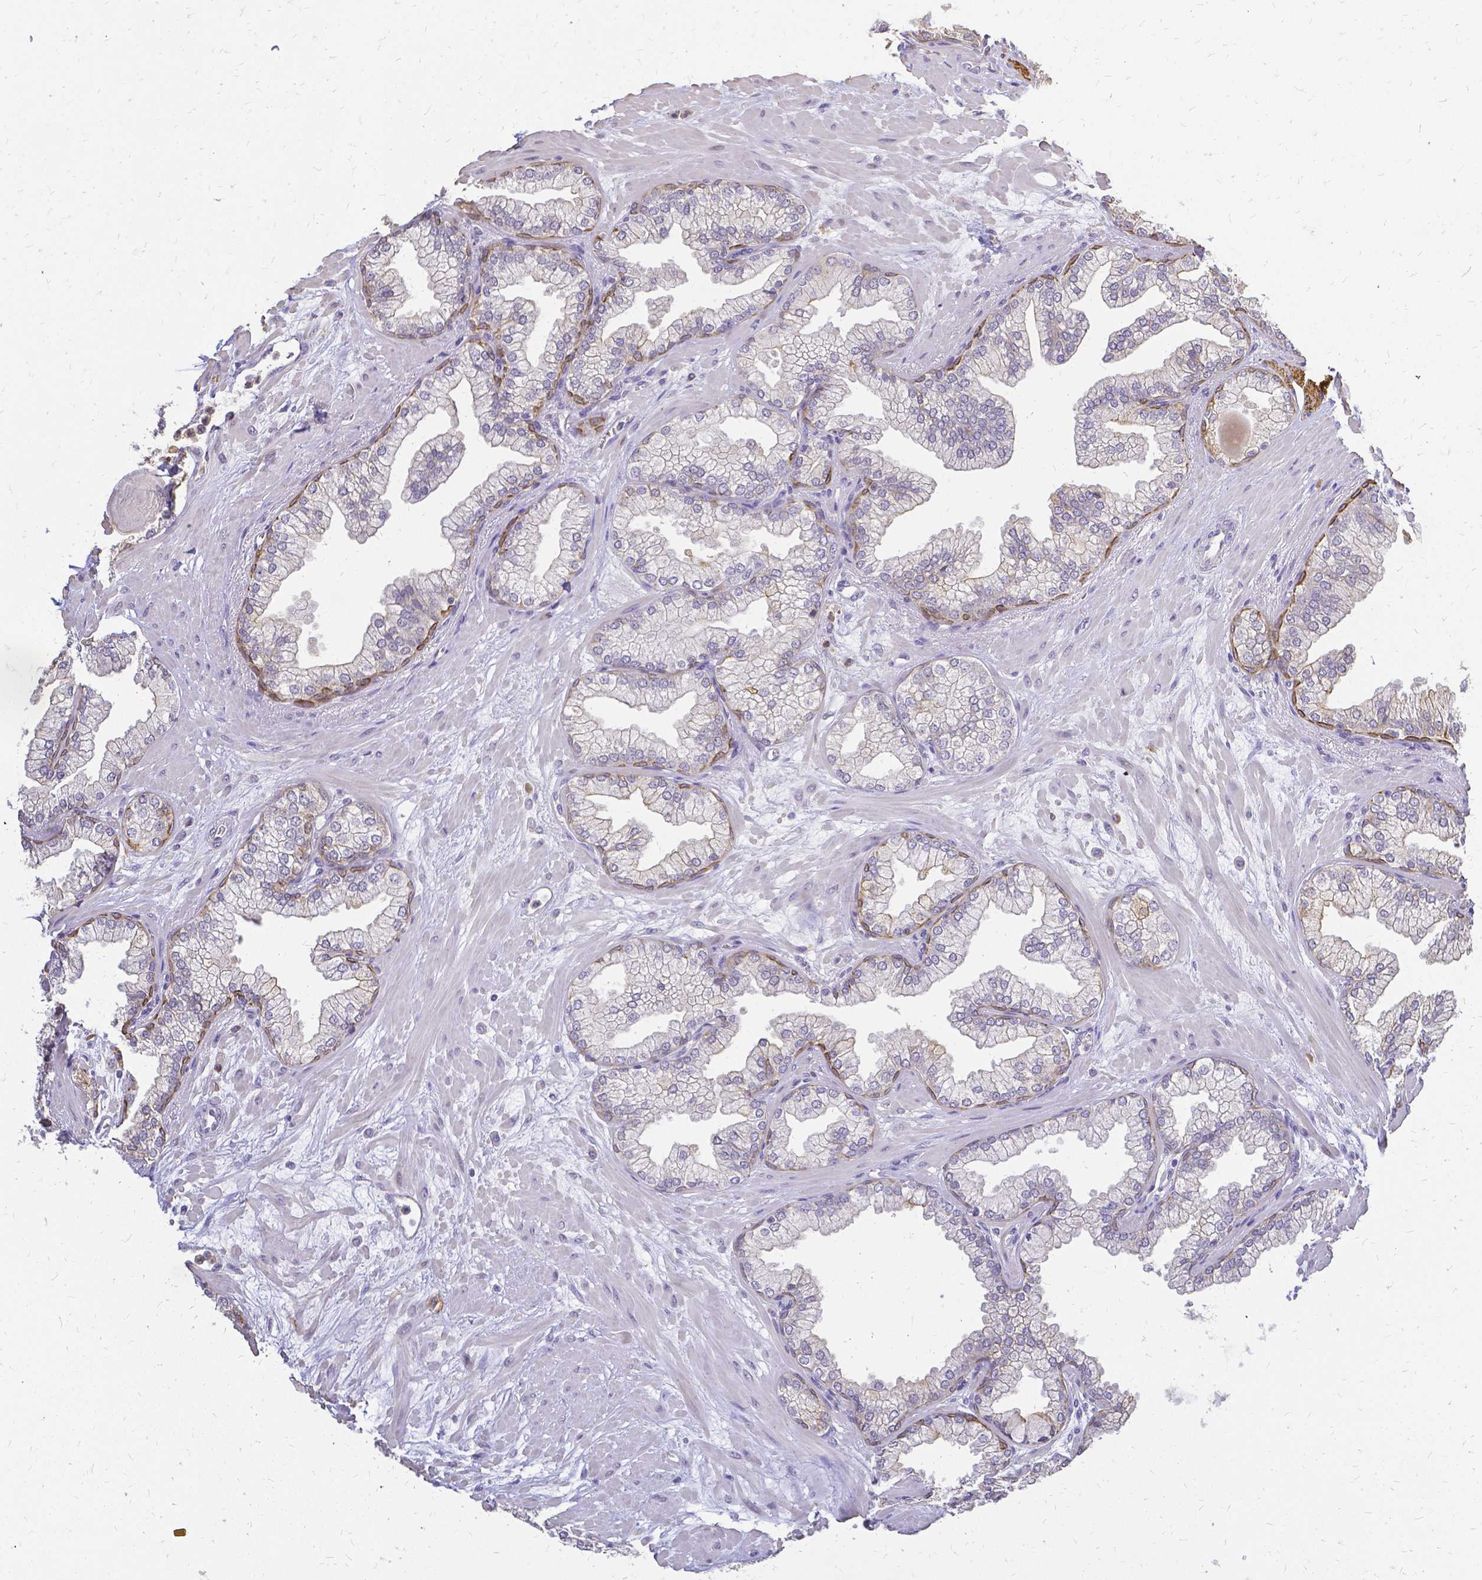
{"staining": {"intensity": "moderate", "quantity": "<25%", "location": "cytoplasmic/membranous"}, "tissue": "prostate", "cell_type": "Glandular cells", "image_type": "normal", "snomed": [{"axis": "morphology", "description": "Normal tissue, NOS"}, {"axis": "topography", "description": "Prostate"}, {"axis": "topography", "description": "Peripheral nerve tissue"}], "caption": "Immunohistochemistry (IHC) (DAB) staining of benign human prostate displays moderate cytoplasmic/membranous protein expression in approximately <25% of glandular cells. The staining is performed using DAB brown chromogen to label protein expression. The nuclei are counter-stained blue using hematoxylin.", "gene": "CIB1", "patient": {"sex": "male", "age": 61}}